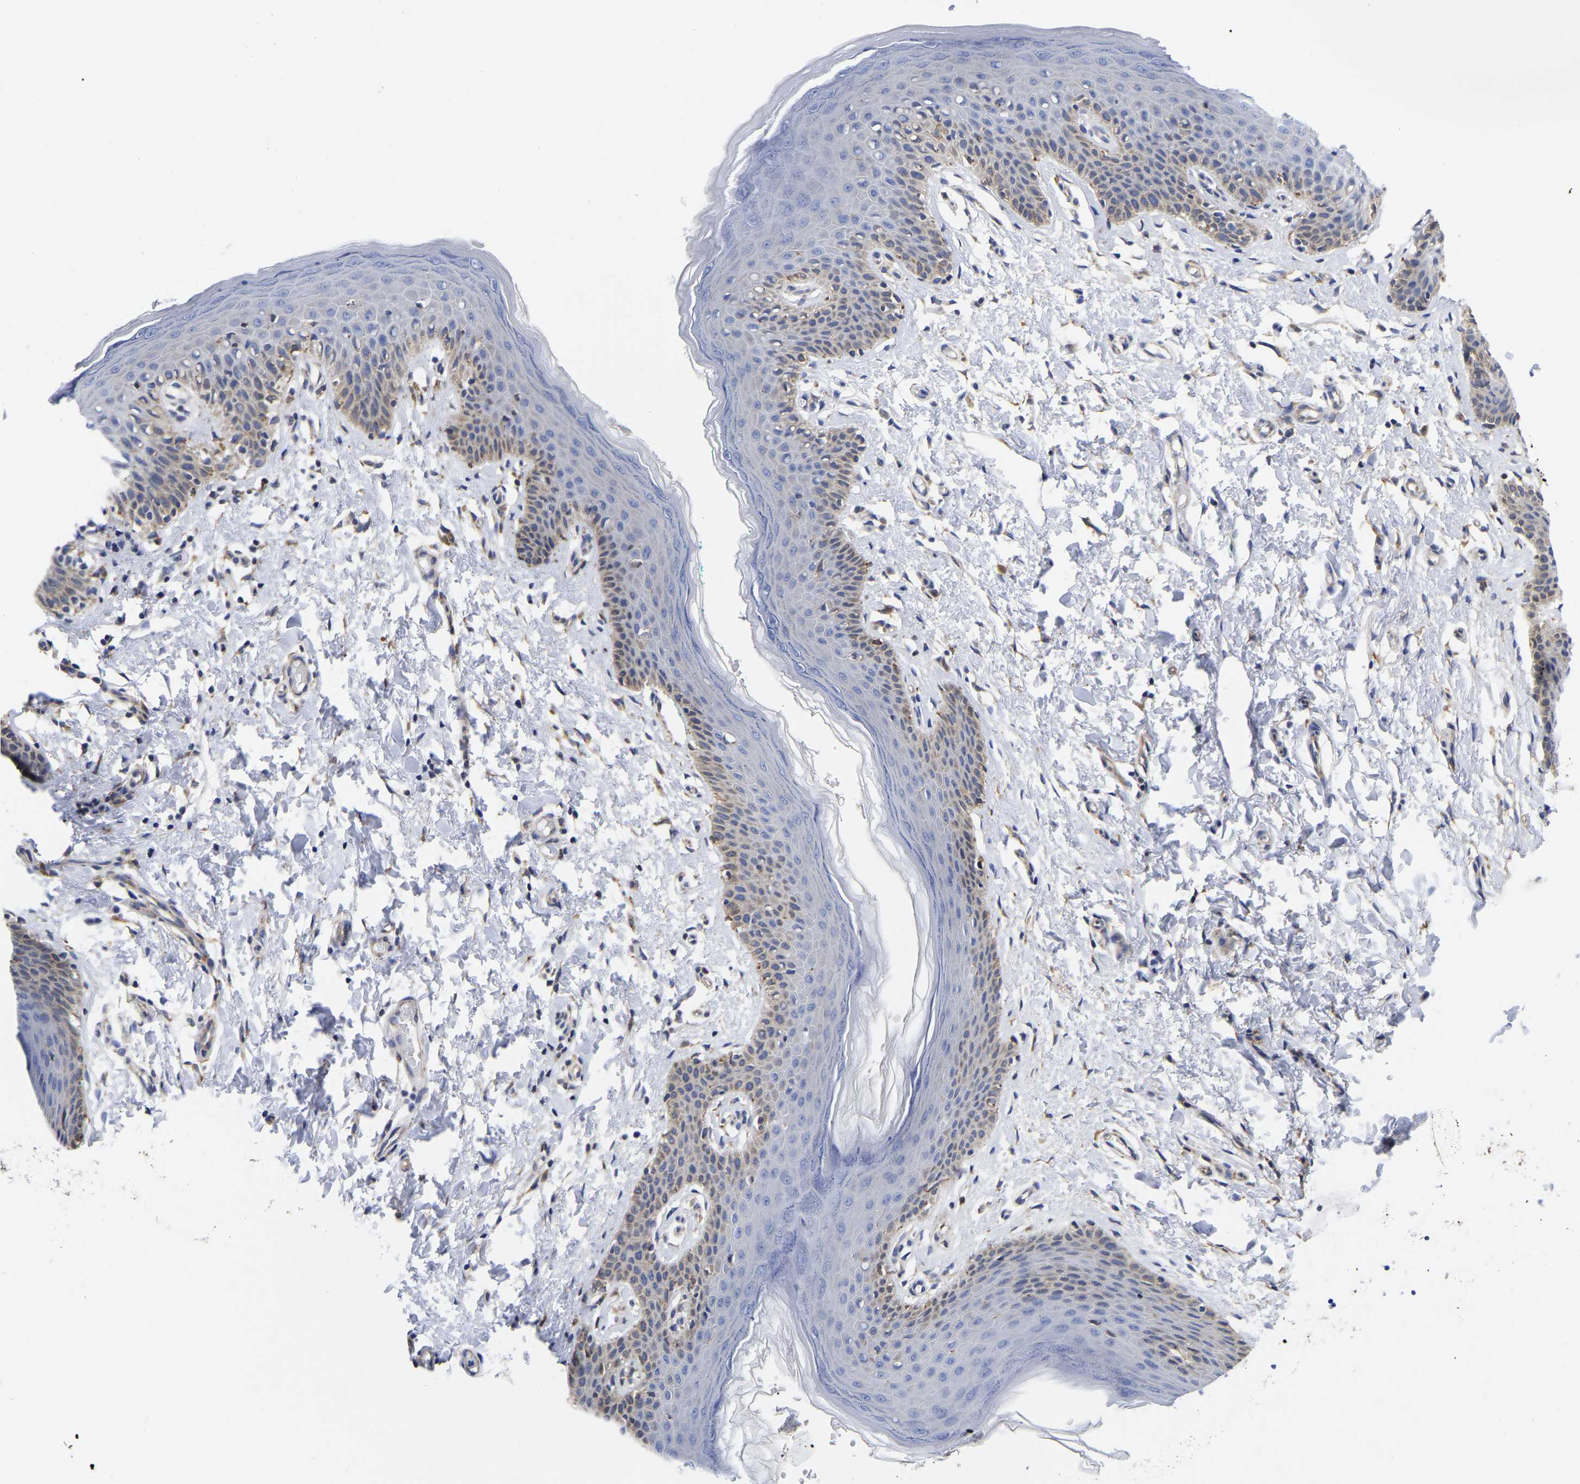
{"staining": {"intensity": "moderate", "quantity": "<25%", "location": "cytoplasmic/membranous"}, "tissue": "skin", "cell_type": "Epidermal cells", "image_type": "normal", "snomed": [{"axis": "morphology", "description": "Normal tissue, NOS"}, {"axis": "topography", "description": "Vulva"}], "caption": "Protein positivity by immunohistochemistry (IHC) demonstrates moderate cytoplasmic/membranous staining in approximately <25% of epidermal cells in benign skin. Nuclei are stained in blue.", "gene": "CFAP298", "patient": {"sex": "female", "age": 66}}